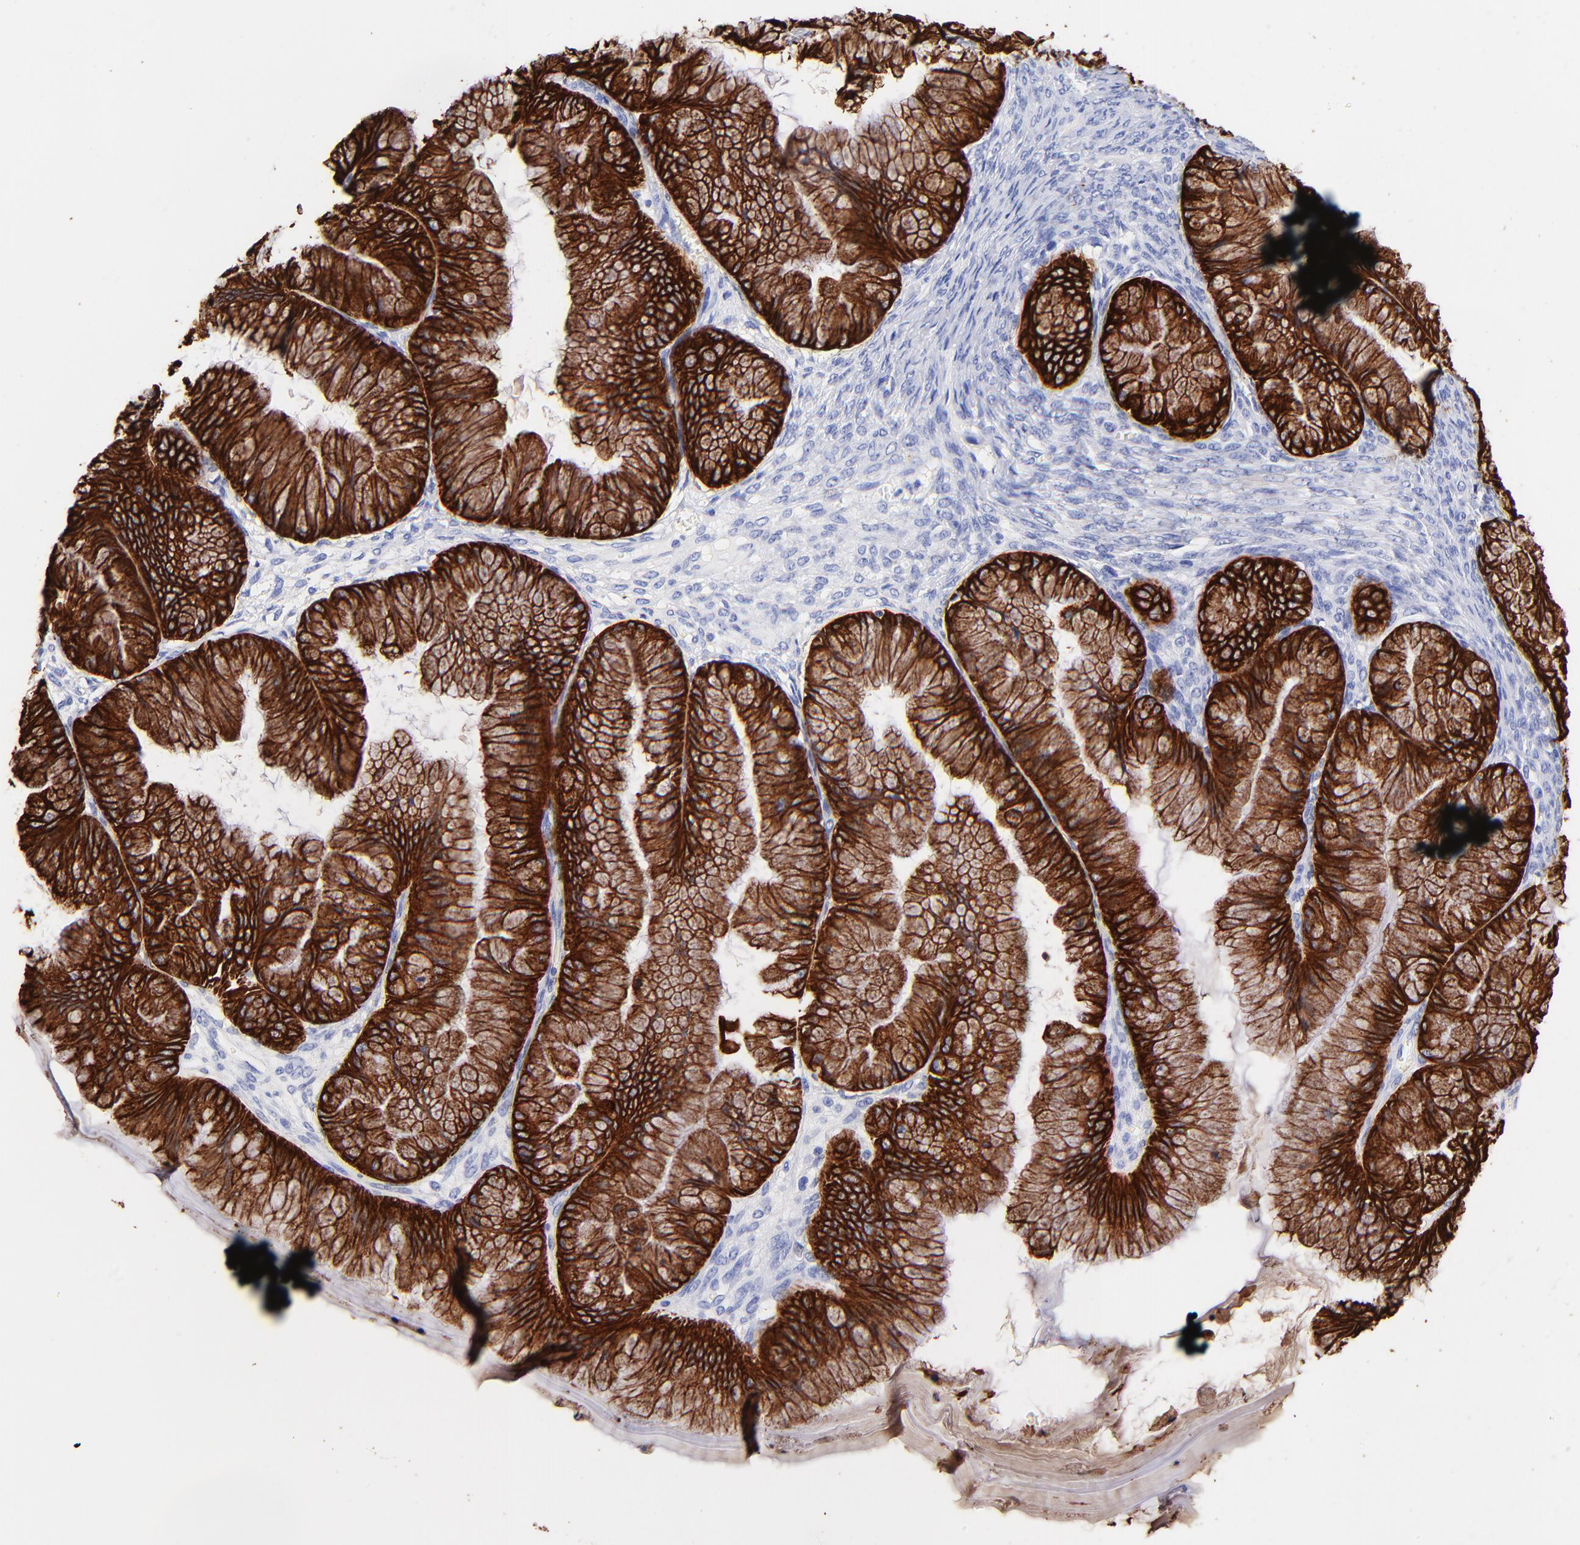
{"staining": {"intensity": "strong", "quantity": ">75%", "location": "cytoplasmic/membranous"}, "tissue": "ovarian cancer", "cell_type": "Tumor cells", "image_type": "cancer", "snomed": [{"axis": "morphology", "description": "Cystadenocarcinoma, mucinous, NOS"}, {"axis": "topography", "description": "Ovary"}], "caption": "There is high levels of strong cytoplasmic/membranous positivity in tumor cells of ovarian mucinous cystadenocarcinoma, as demonstrated by immunohistochemical staining (brown color).", "gene": "KRT19", "patient": {"sex": "female", "age": 63}}